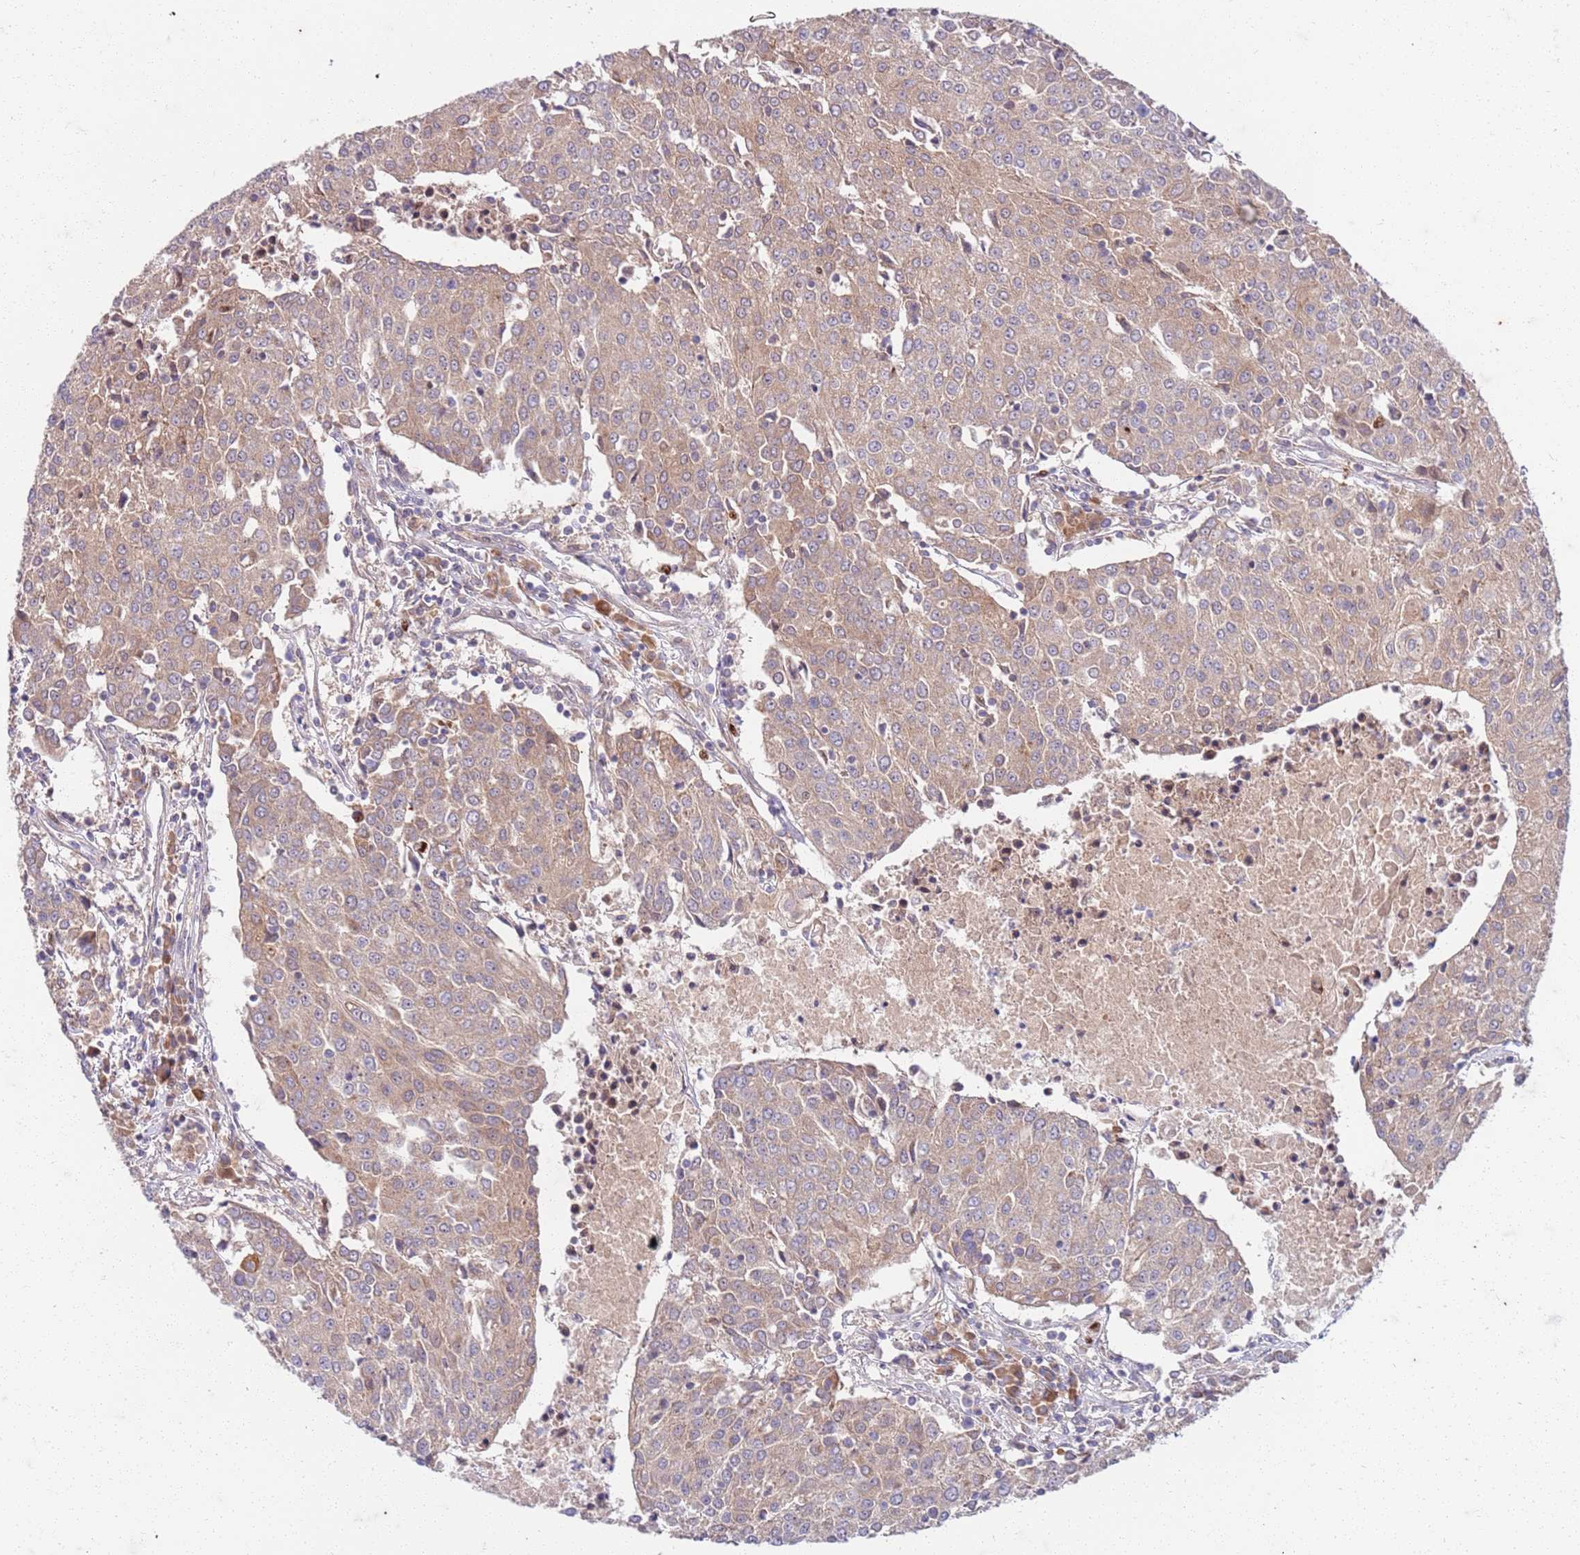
{"staining": {"intensity": "weak", "quantity": ">75%", "location": "cytoplasmic/membranous"}, "tissue": "urothelial cancer", "cell_type": "Tumor cells", "image_type": "cancer", "snomed": [{"axis": "morphology", "description": "Urothelial carcinoma, High grade"}, {"axis": "topography", "description": "Urinary bladder"}], "caption": "Human high-grade urothelial carcinoma stained for a protein (brown) demonstrates weak cytoplasmic/membranous positive expression in approximately >75% of tumor cells.", "gene": "OSBP", "patient": {"sex": "female", "age": 85}}